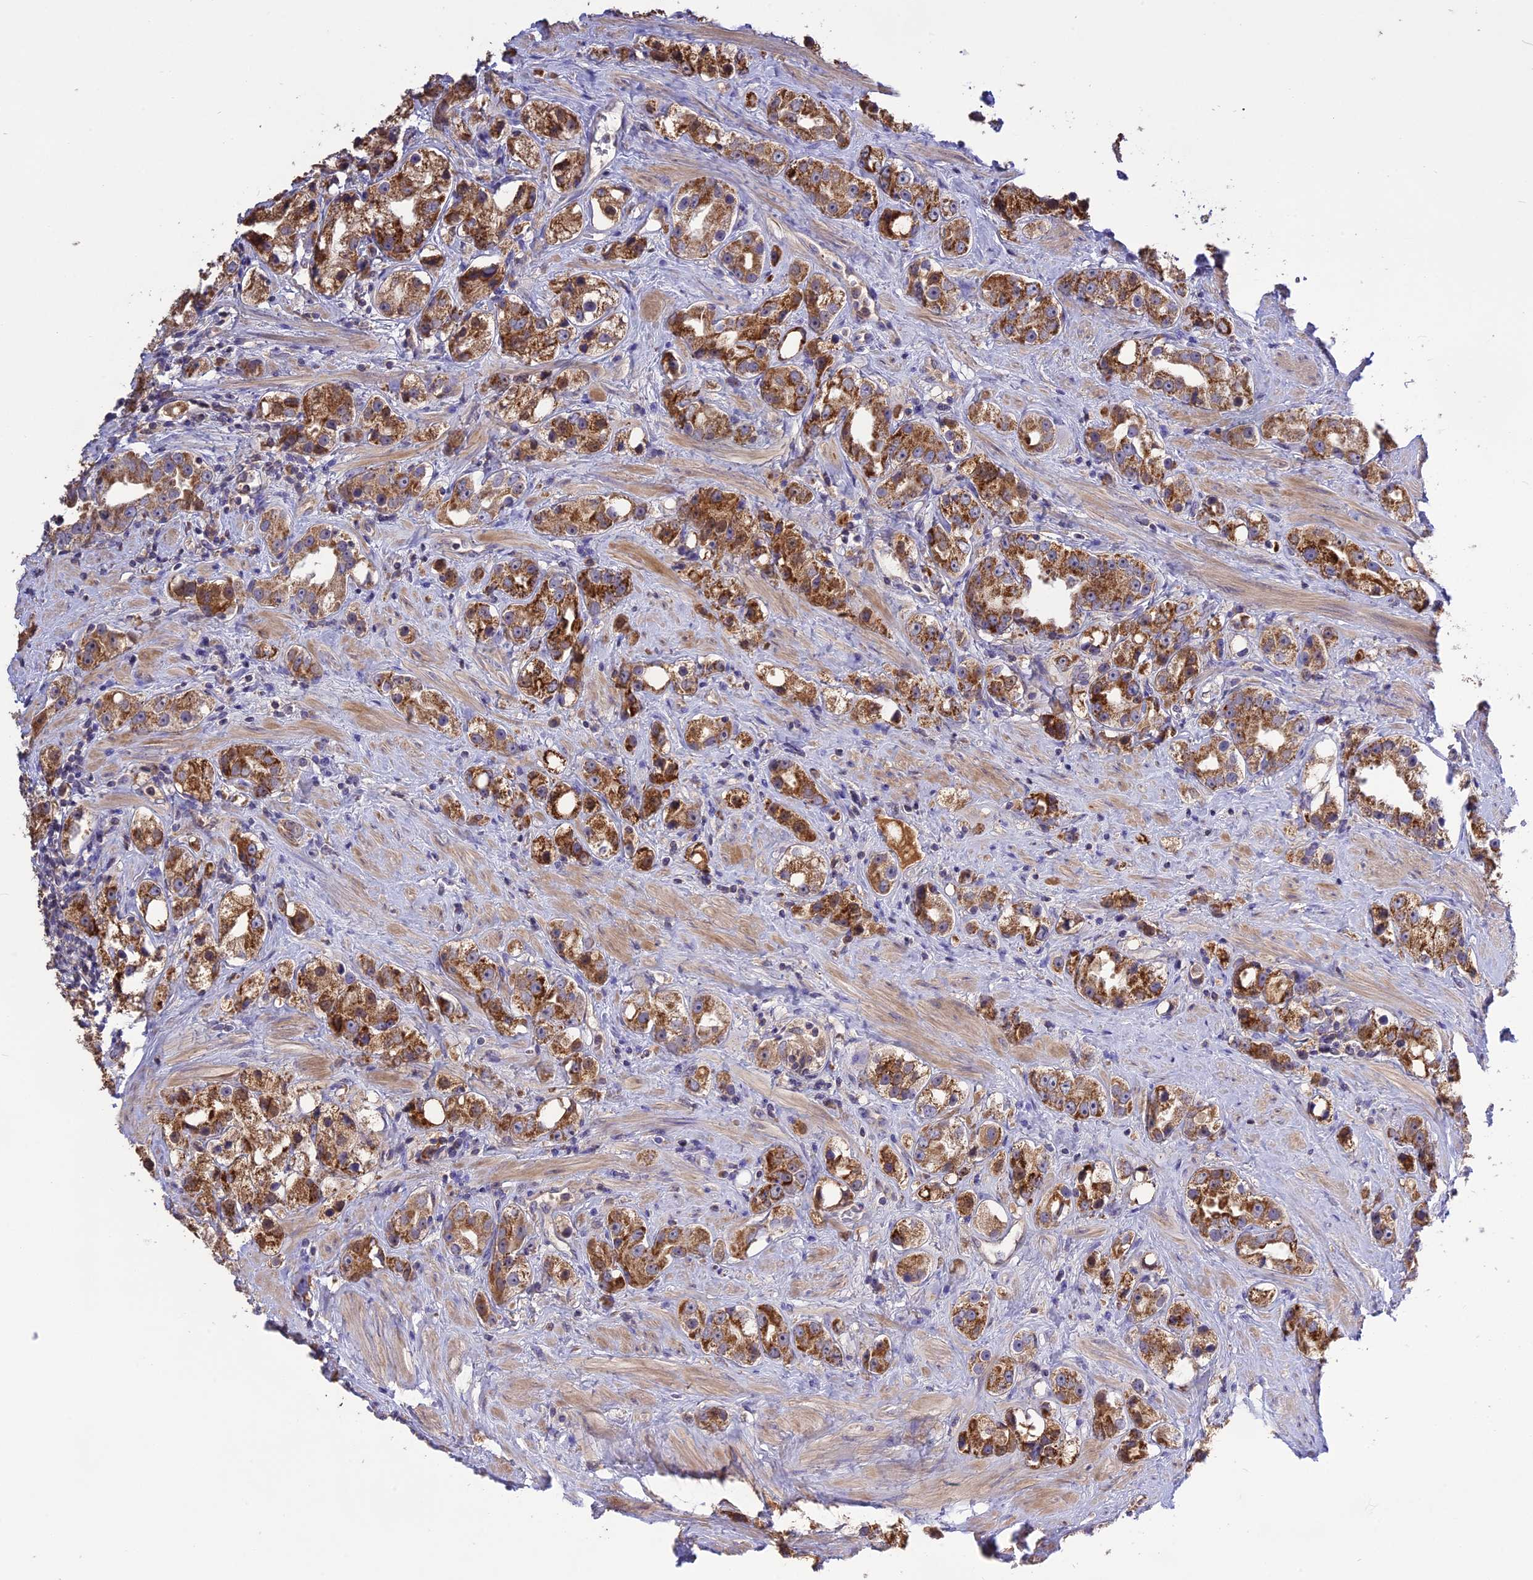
{"staining": {"intensity": "strong", "quantity": ">75%", "location": "cytoplasmic/membranous"}, "tissue": "prostate cancer", "cell_type": "Tumor cells", "image_type": "cancer", "snomed": [{"axis": "morphology", "description": "Adenocarcinoma, NOS"}, {"axis": "topography", "description": "Prostate"}], "caption": "Brown immunohistochemical staining in human prostate cancer (adenocarcinoma) exhibits strong cytoplasmic/membranous staining in approximately >75% of tumor cells.", "gene": "NUDT8", "patient": {"sex": "male", "age": 79}}